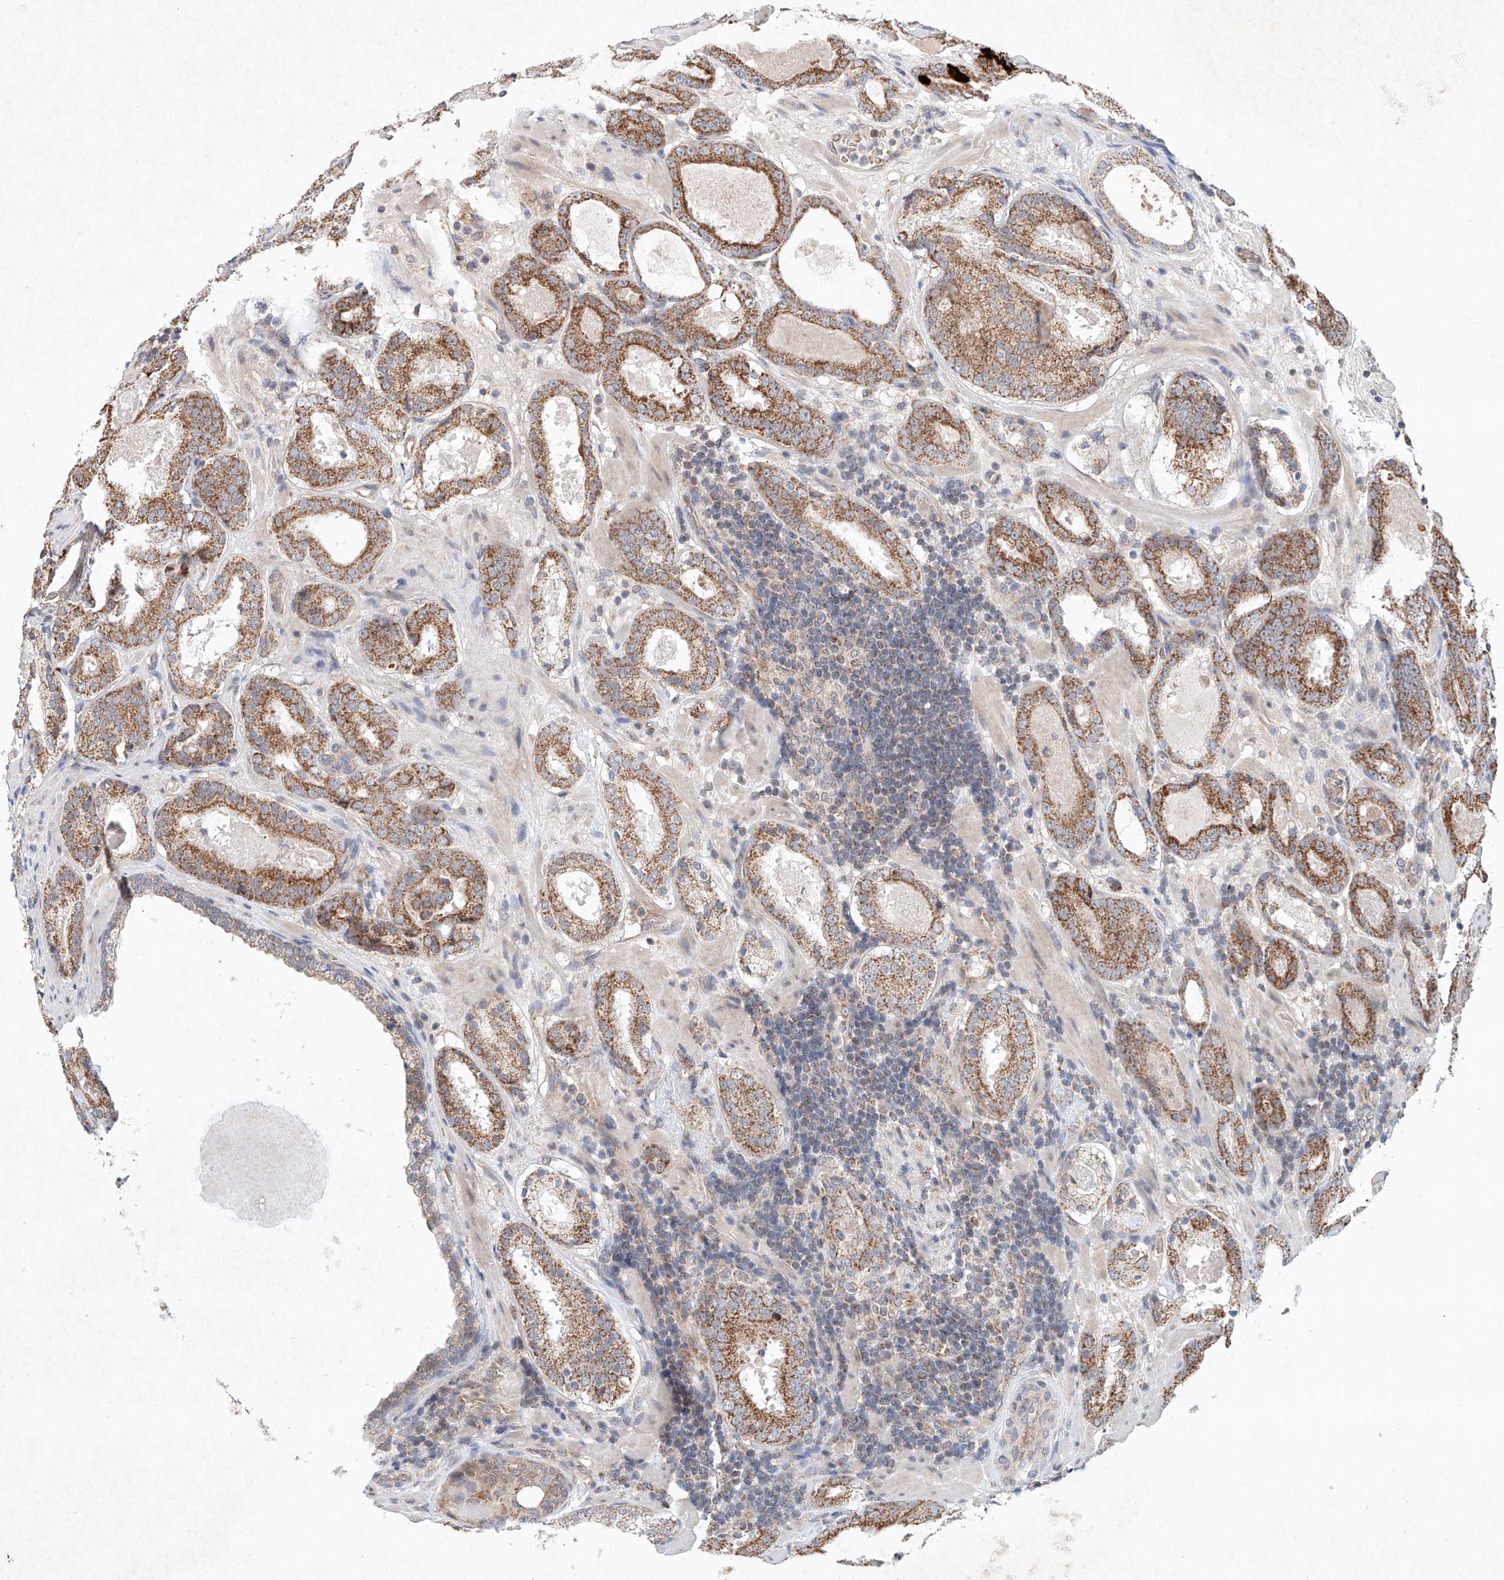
{"staining": {"intensity": "moderate", "quantity": ">75%", "location": "cytoplasmic/membranous"}, "tissue": "prostate cancer", "cell_type": "Tumor cells", "image_type": "cancer", "snomed": [{"axis": "morphology", "description": "Adenocarcinoma, Low grade"}, {"axis": "topography", "description": "Prostate"}], "caption": "IHC of prostate cancer exhibits medium levels of moderate cytoplasmic/membranous positivity in approximately >75% of tumor cells.", "gene": "FASTK", "patient": {"sex": "male", "age": 69}}